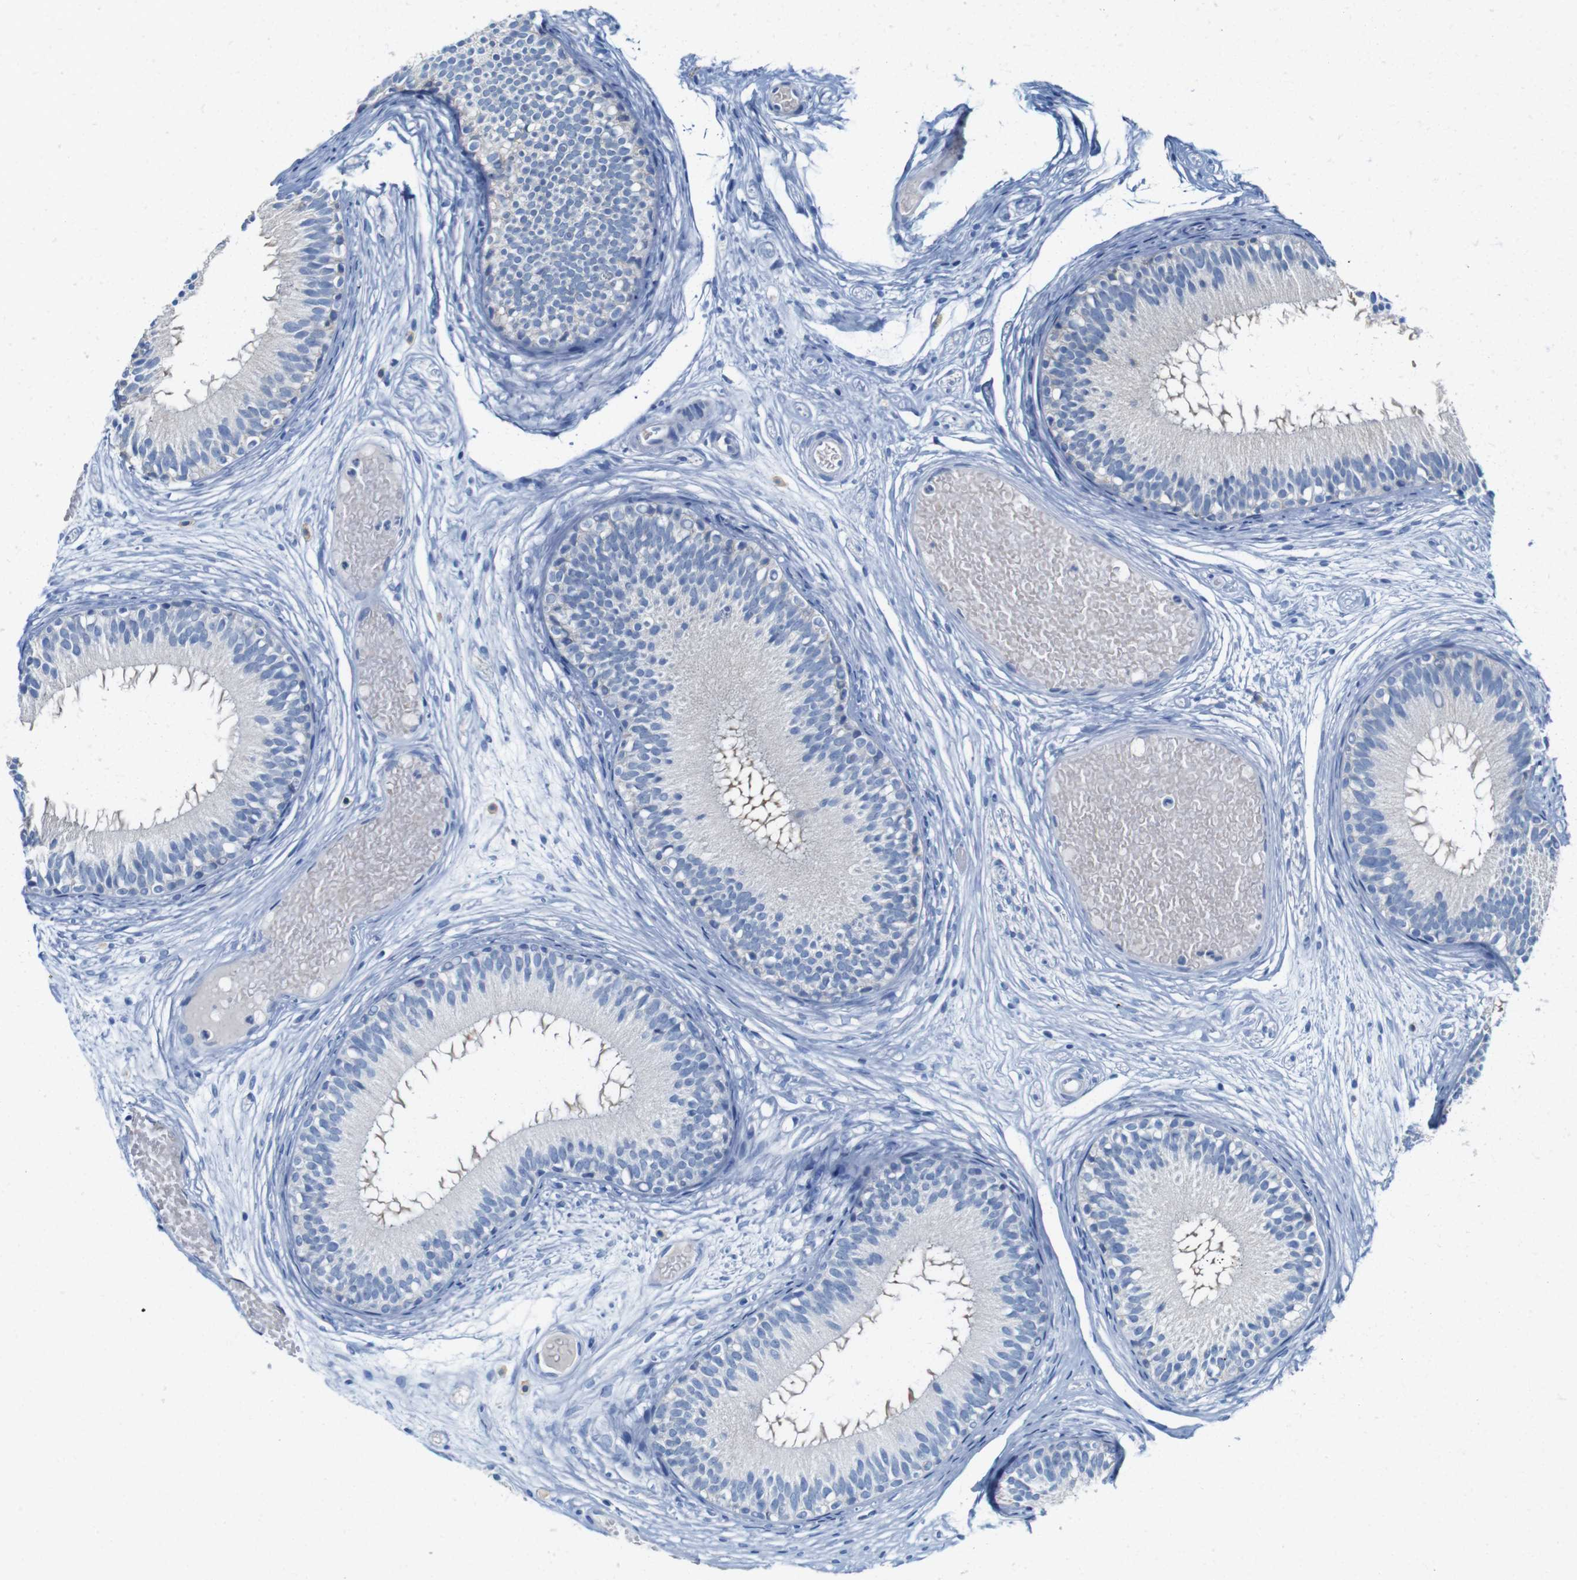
{"staining": {"intensity": "negative", "quantity": "none", "location": "none"}, "tissue": "epididymis", "cell_type": "Glandular cells", "image_type": "normal", "snomed": [{"axis": "morphology", "description": "Normal tissue, NOS"}, {"axis": "morphology", "description": "Atrophy, NOS"}, {"axis": "topography", "description": "Testis"}, {"axis": "topography", "description": "Epididymis"}], "caption": "High power microscopy photomicrograph of an immunohistochemistry (IHC) image of unremarkable epididymis, revealing no significant staining in glandular cells. Nuclei are stained in blue.", "gene": "IGSF8", "patient": {"sex": "male", "age": 18}}